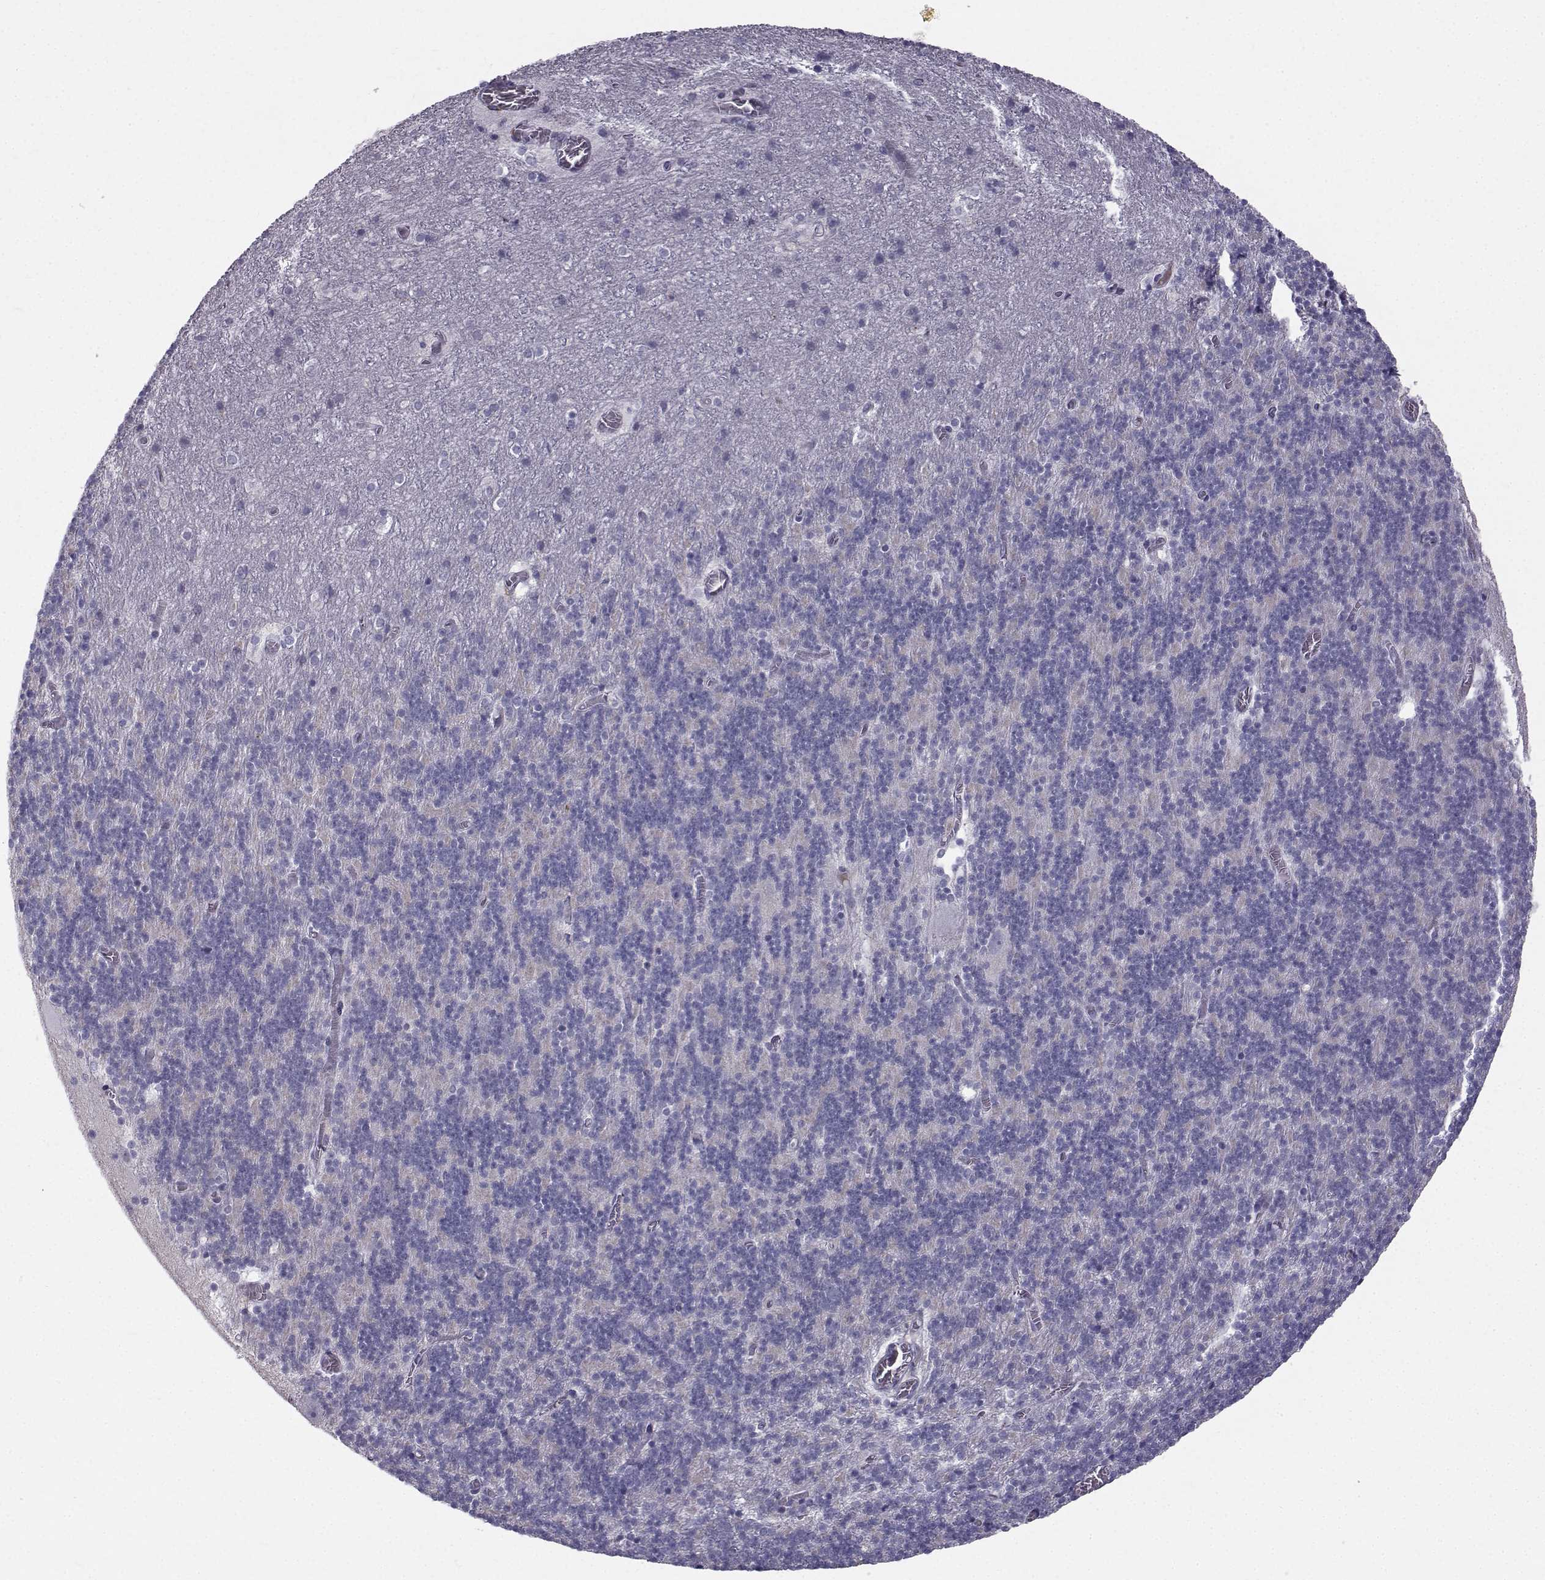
{"staining": {"intensity": "negative", "quantity": "none", "location": "none"}, "tissue": "cerebellum", "cell_type": "Cells in granular layer", "image_type": "normal", "snomed": [{"axis": "morphology", "description": "Normal tissue, NOS"}, {"axis": "topography", "description": "Cerebellum"}], "caption": "High magnification brightfield microscopy of normal cerebellum stained with DAB (3,3'-diaminobenzidine) (brown) and counterstained with hematoxylin (blue): cells in granular layer show no significant staining. (DAB immunohistochemistry visualized using brightfield microscopy, high magnification).", "gene": "CALCR", "patient": {"sex": "male", "age": 70}}